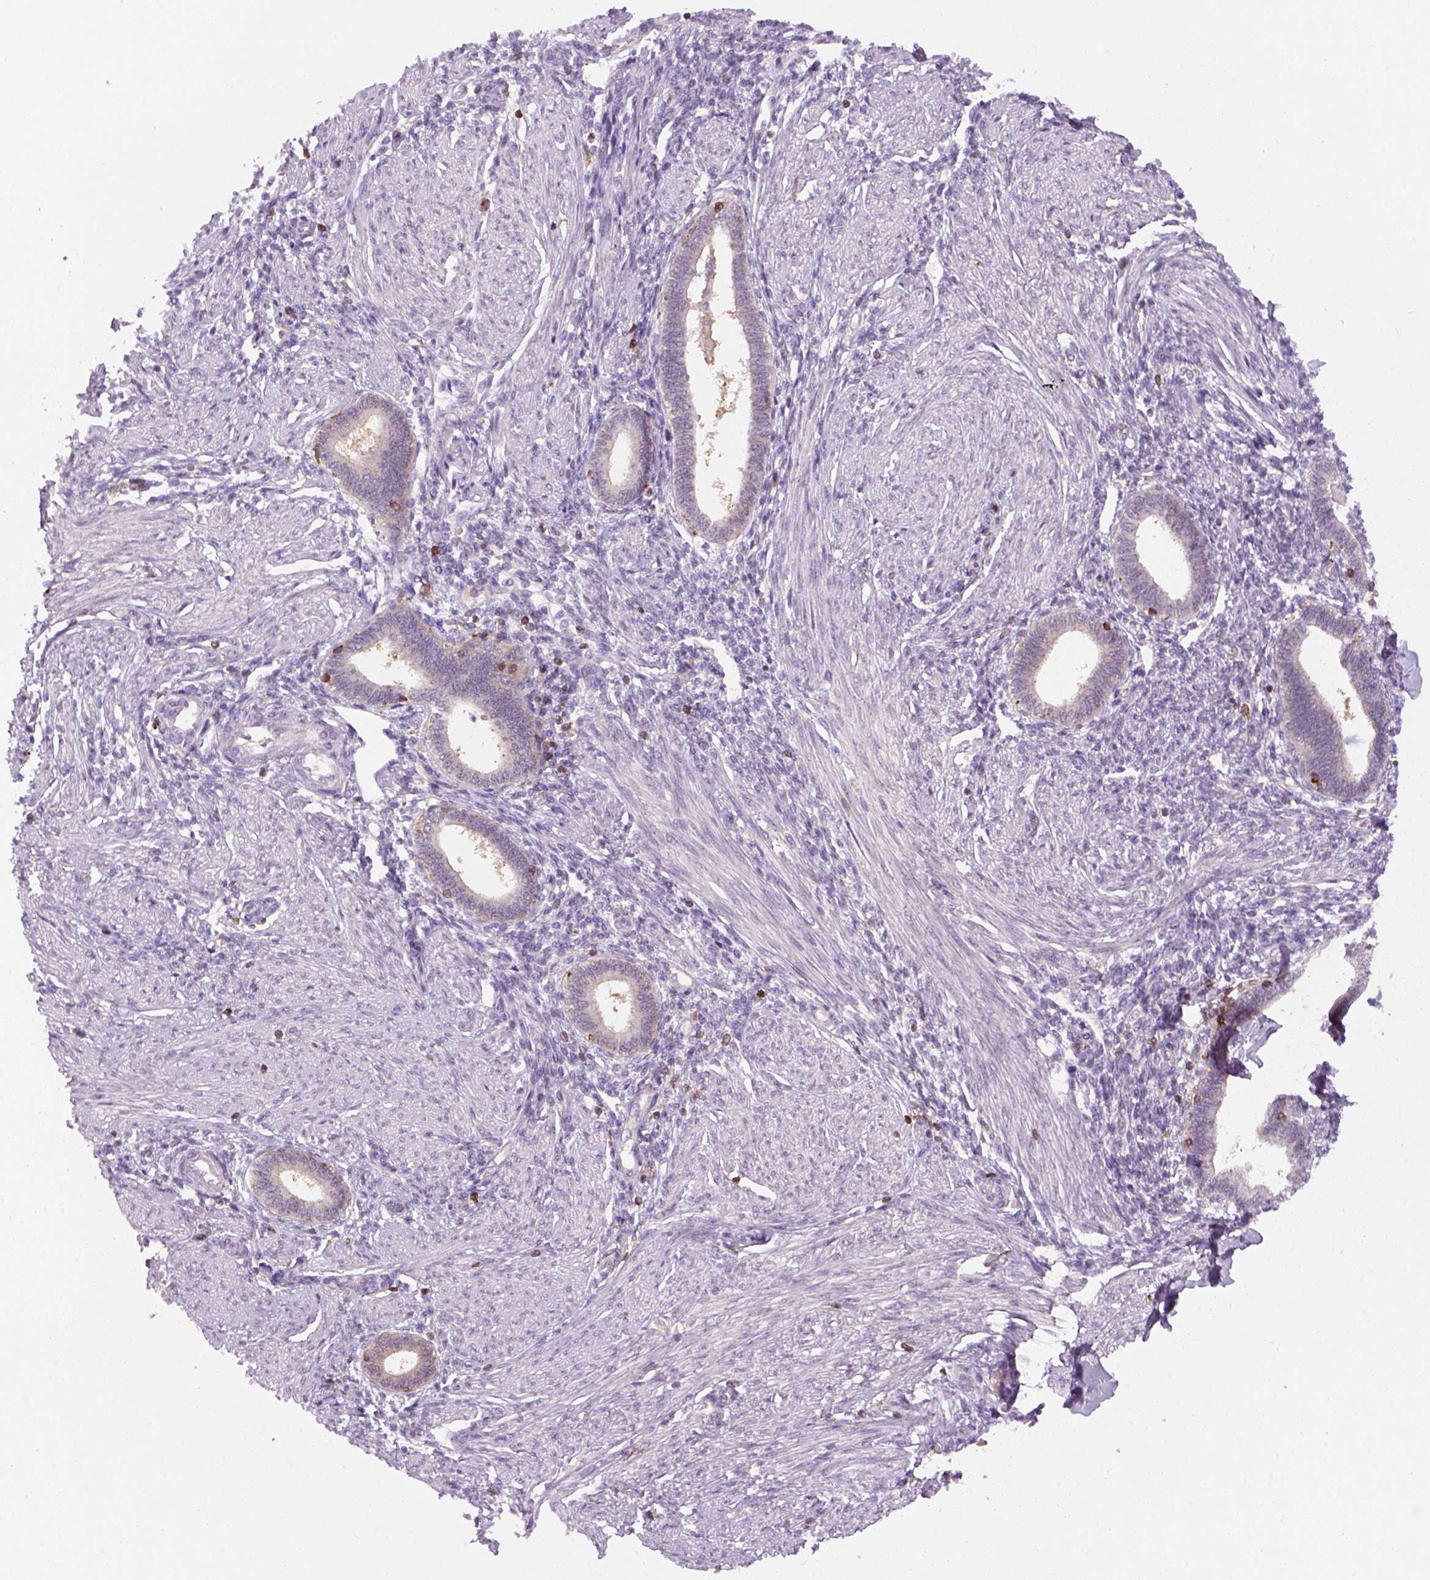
{"staining": {"intensity": "negative", "quantity": "none", "location": "none"}, "tissue": "endometrium", "cell_type": "Cells in endometrial stroma", "image_type": "normal", "snomed": [{"axis": "morphology", "description": "Normal tissue, NOS"}, {"axis": "topography", "description": "Endometrium"}], "caption": "Immunohistochemistry image of normal human endometrium stained for a protein (brown), which shows no expression in cells in endometrial stroma. (DAB (3,3'-diaminobenzidine) IHC with hematoxylin counter stain).", "gene": "GOT1", "patient": {"sex": "female", "age": 42}}